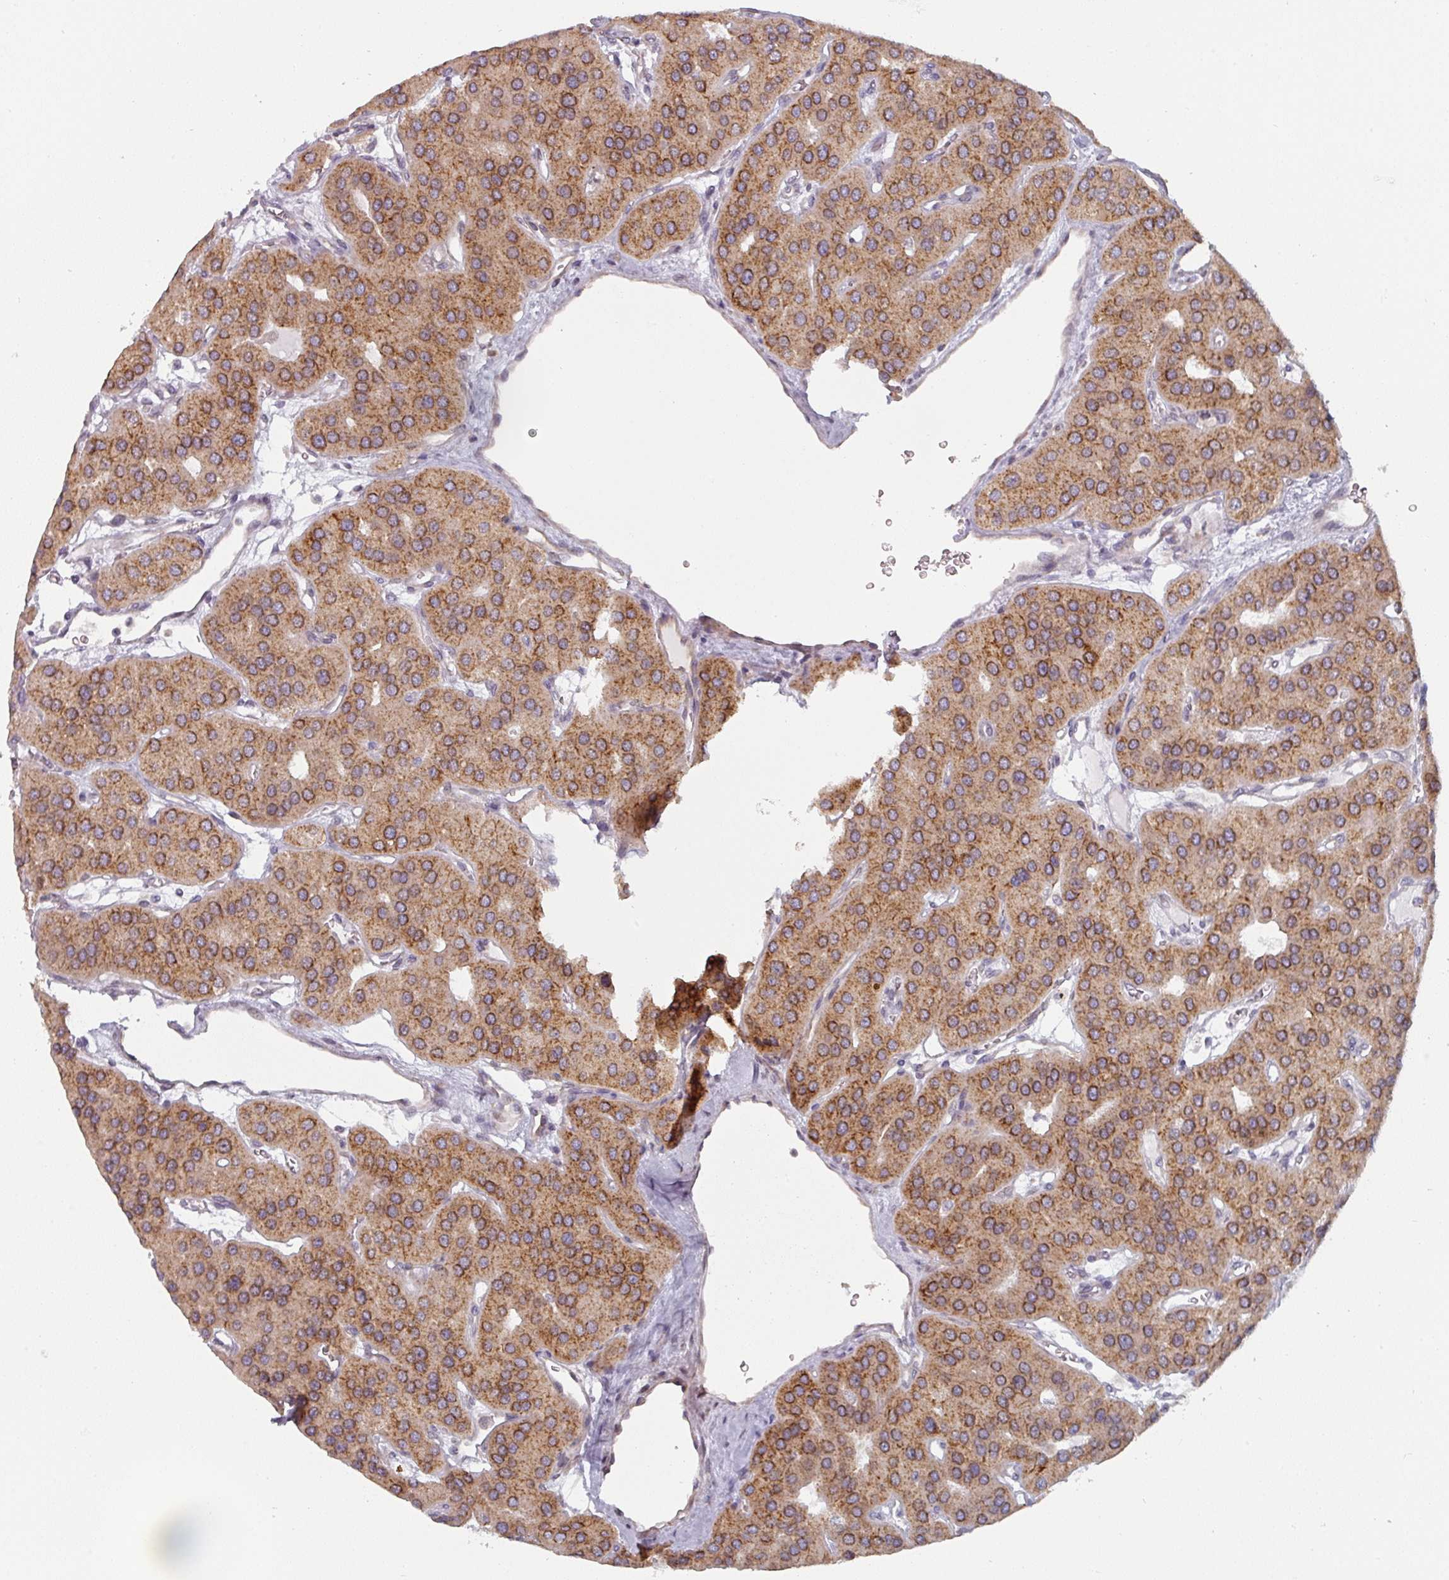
{"staining": {"intensity": "moderate", "quantity": ">75%", "location": "cytoplasmic/membranous"}, "tissue": "parathyroid gland", "cell_type": "Glandular cells", "image_type": "normal", "snomed": [{"axis": "morphology", "description": "Normal tissue, NOS"}, {"axis": "morphology", "description": "Adenoma, NOS"}, {"axis": "topography", "description": "Parathyroid gland"}], "caption": "Immunohistochemical staining of benign parathyroid gland exhibits medium levels of moderate cytoplasmic/membranous staining in about >75% of glandular cells.", "gene": "TAPT1", "patient": {"sex": "female", "age": 86}}